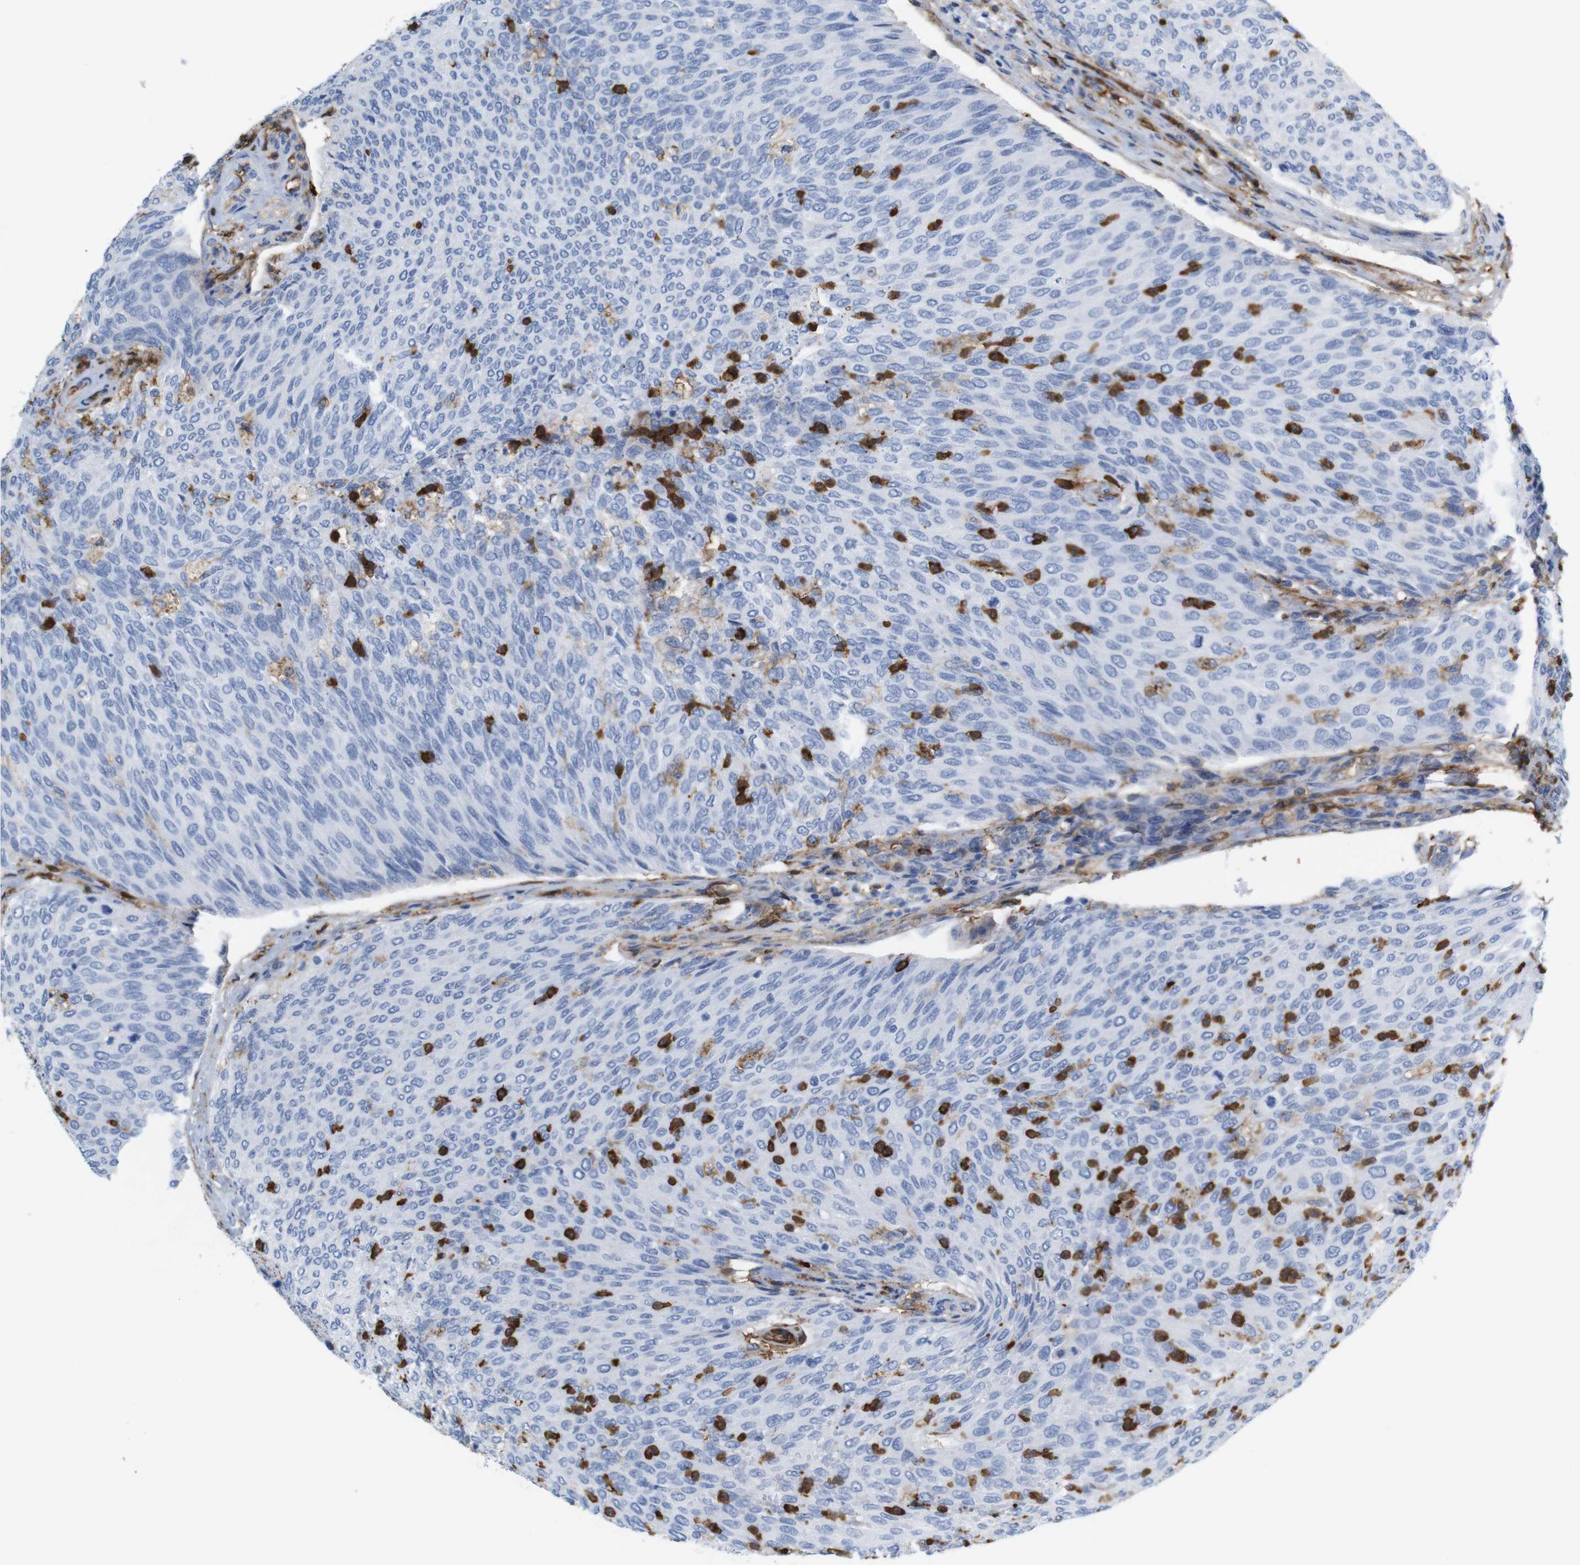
{"staining": {"intensity": "strong", "quantity": "<25%", "location": "cytoplasmic/membranous"}, "tissue": "urothelial cancer", "cell_type": "Tumor cells", "image_type": "cancer", "snomed": [{"axis": "morphology", "description": "Urothelial carcinoma, Low grade"}, {"axis": "topography", "description": "Urinary bladder"}], "caption": "DAB immunohistochemical staining of human urothelial cancer demonstrates strong cytoplasmic/membranous protein positivity in approximately <25% of tumor cells. The protein of interest is shown in brown color, while the nuclei are stained blue.", "gene": "ANXA1", "patient": {"sex": "female", "age": 79}}